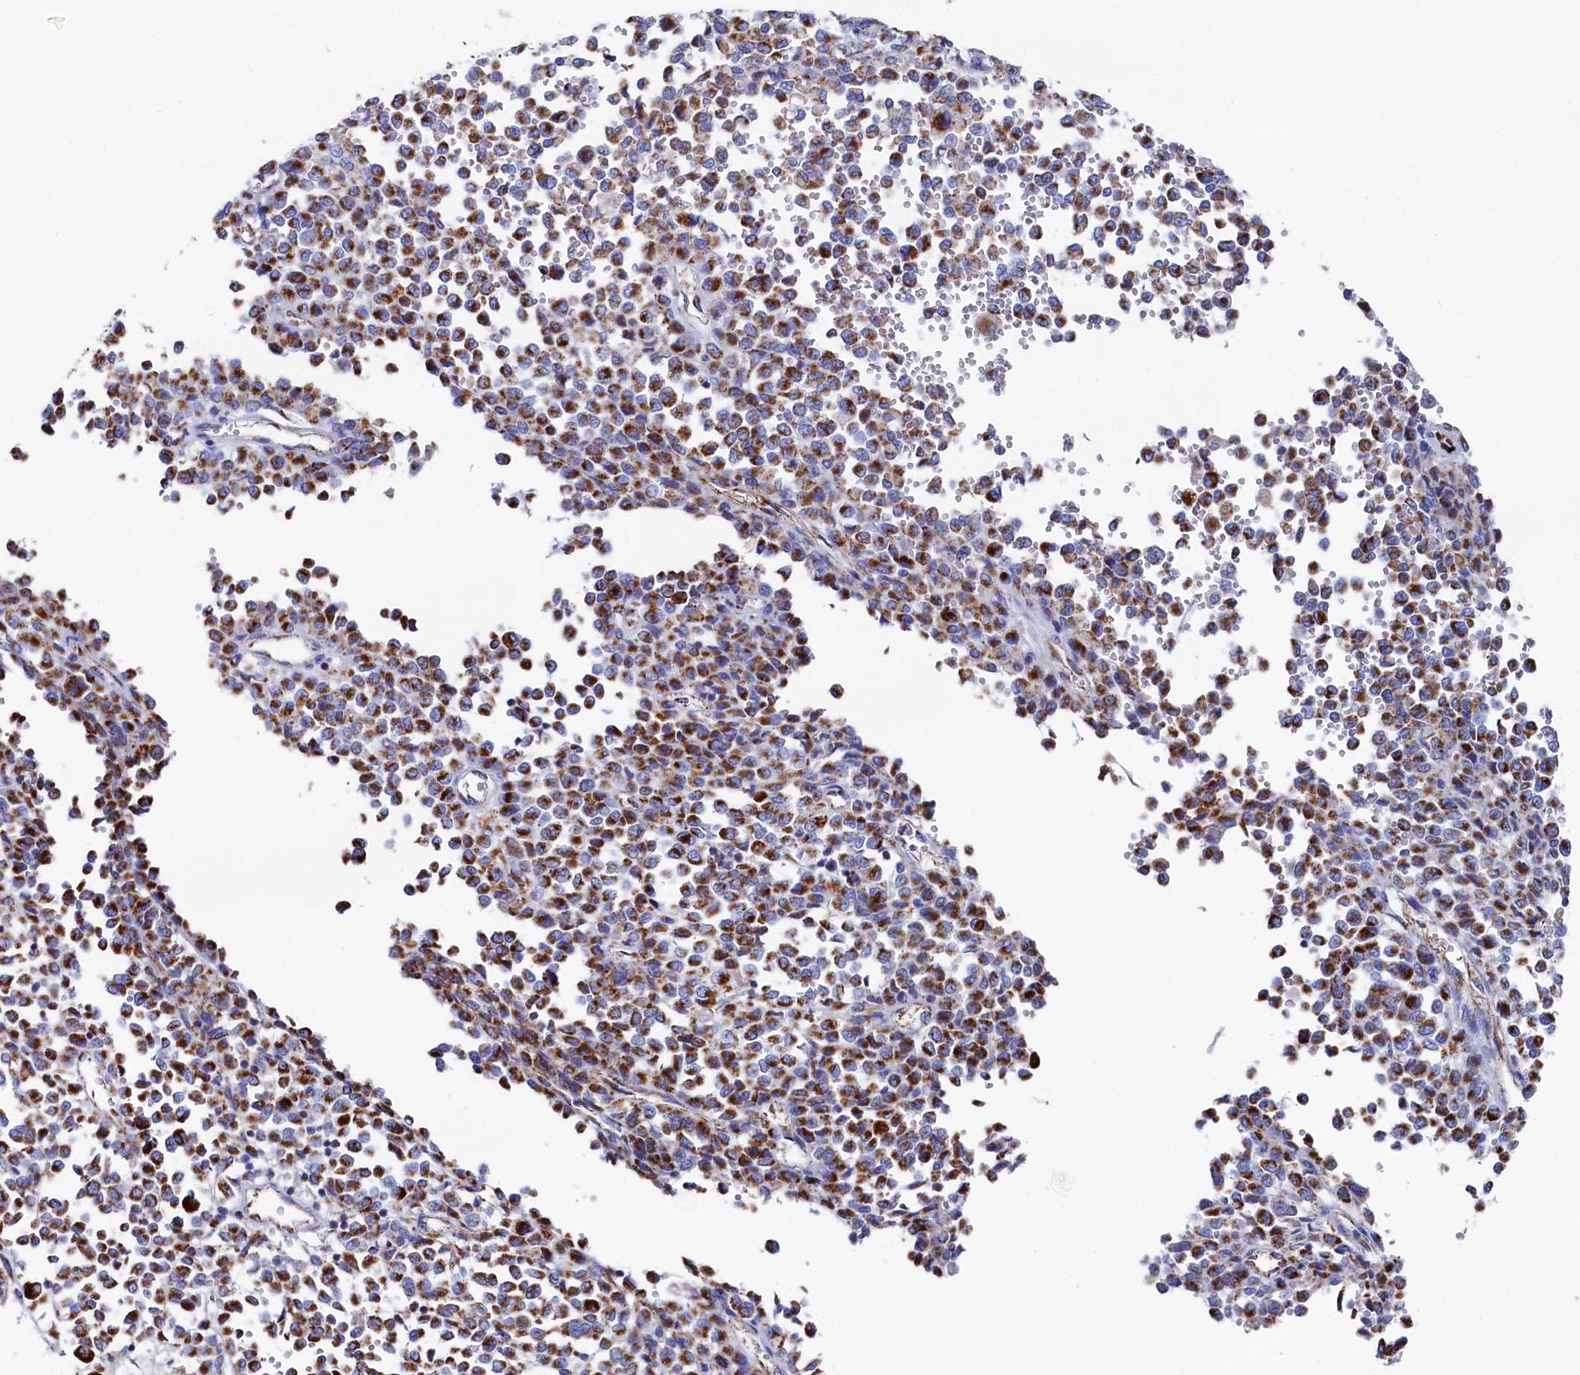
{"staining": {"intensity": "strong", "quantity": ">75%", "location": "cytoplasmic/membranous"}, "tissue": "melanoma", "cell_type": "Tumor cells", "image_type": "cancer", "snomed": [{"axis": "morphology", "description": "Malignant melanoma, Metastatic site"}, {"axis": "topography", "description": "Pancreas"}], "caption": "Strong cytoplasmic/membranous positivity for a protein is identified in about >75% of tumor cells of malignant melanoma (metastatic site) using immunohistochemistry (IHC).", "gene": "MMAB", "patient": {"sex": "female", "age": 30}}